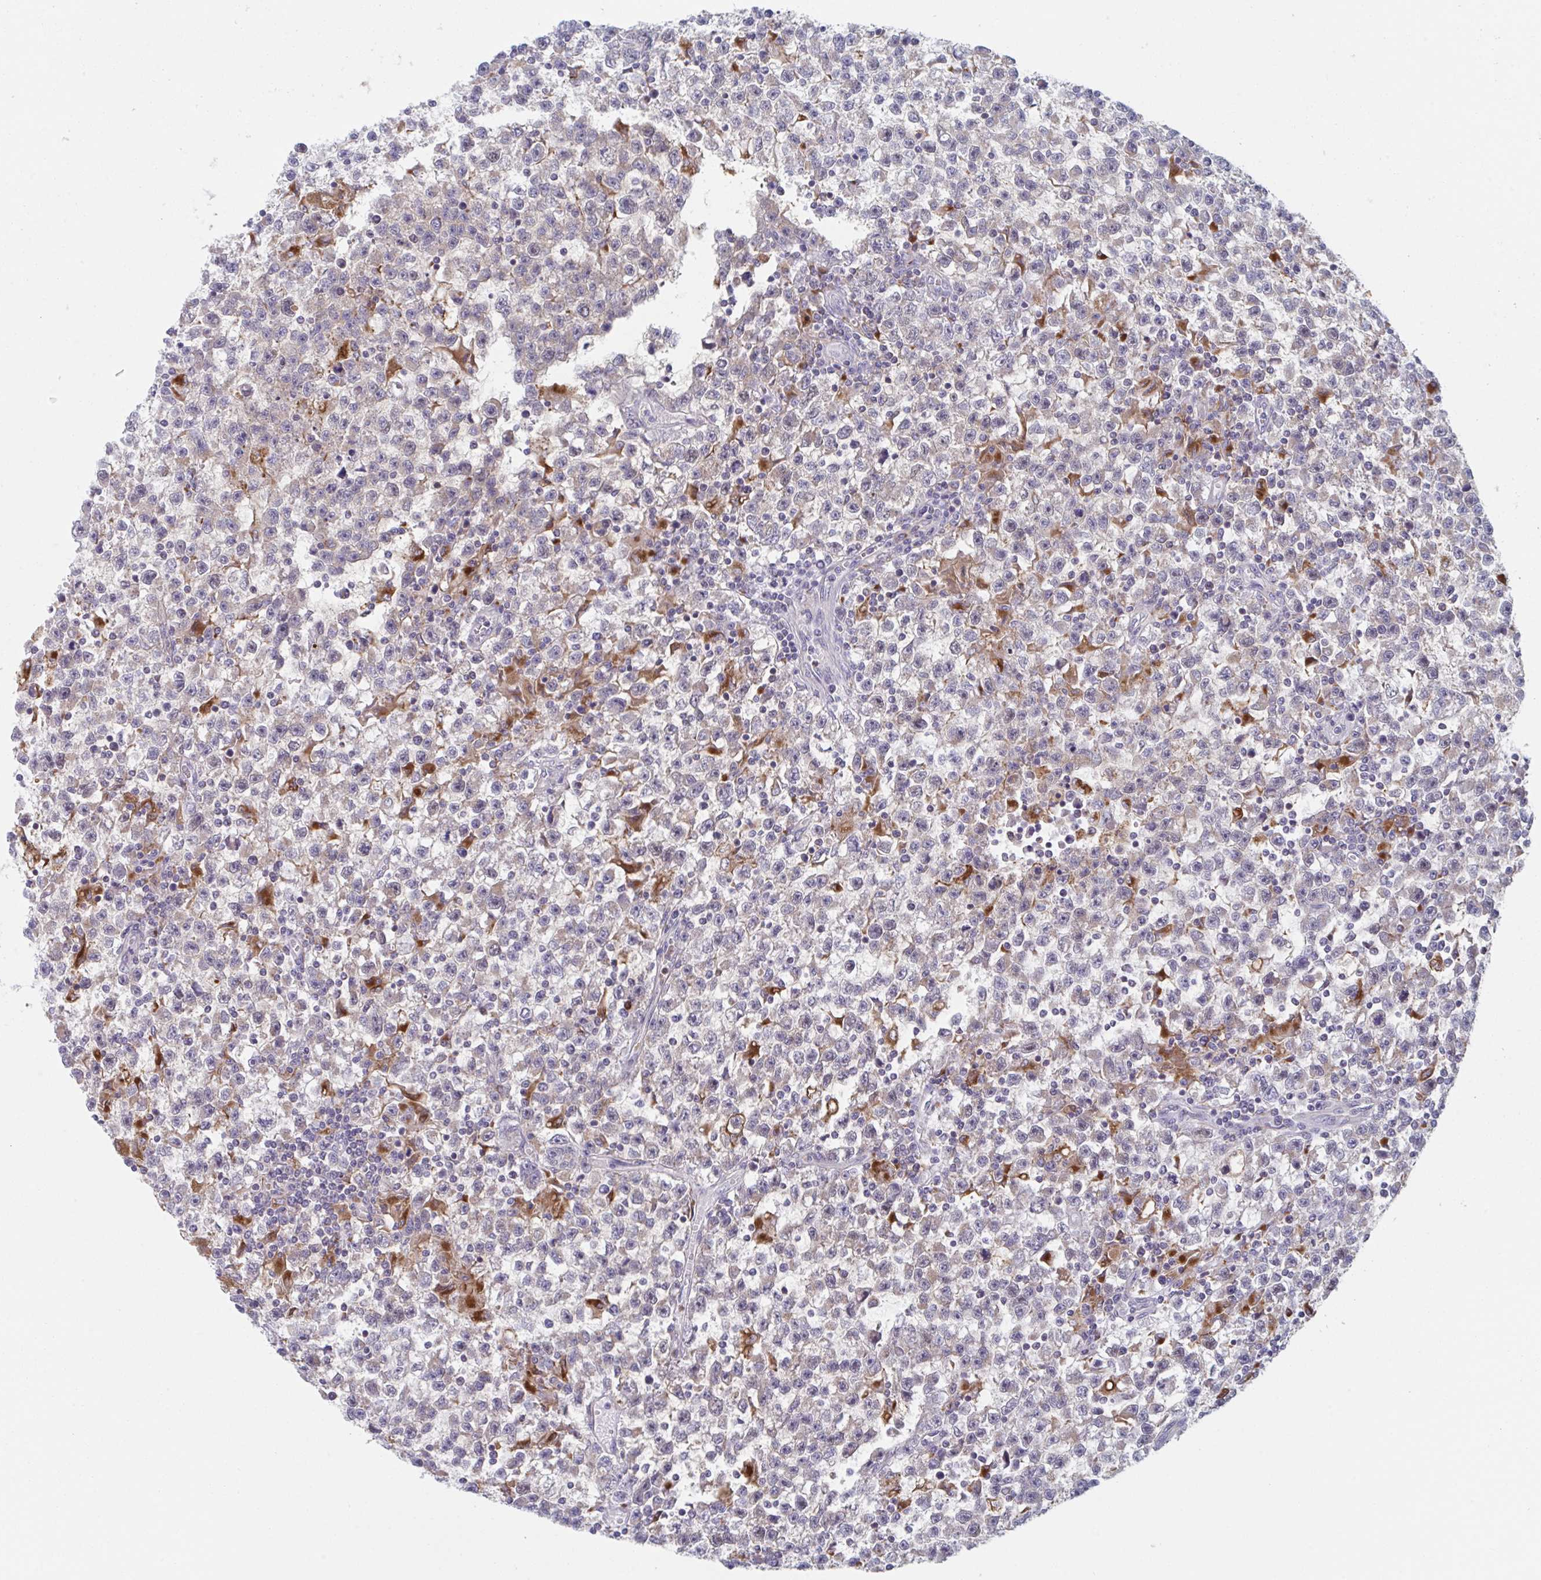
{"staining": {"intensity": "negative", "quantity": "none", "location": "none"}, "tissue": "testis cancer", "cell_type": "Tumor cells", "image_type": "cancer", "snomed": [{"axis": "morphology", "description": "Seminoma, NOS"}, {"axis": "topography", "description": "Testis"}], "caption": "Photomicrograph shows no significant protein expression in tumor cells of seminoma (testis).", "gene": "NIPSNAP1", "patient": {"sex": "male", "age": 31}}